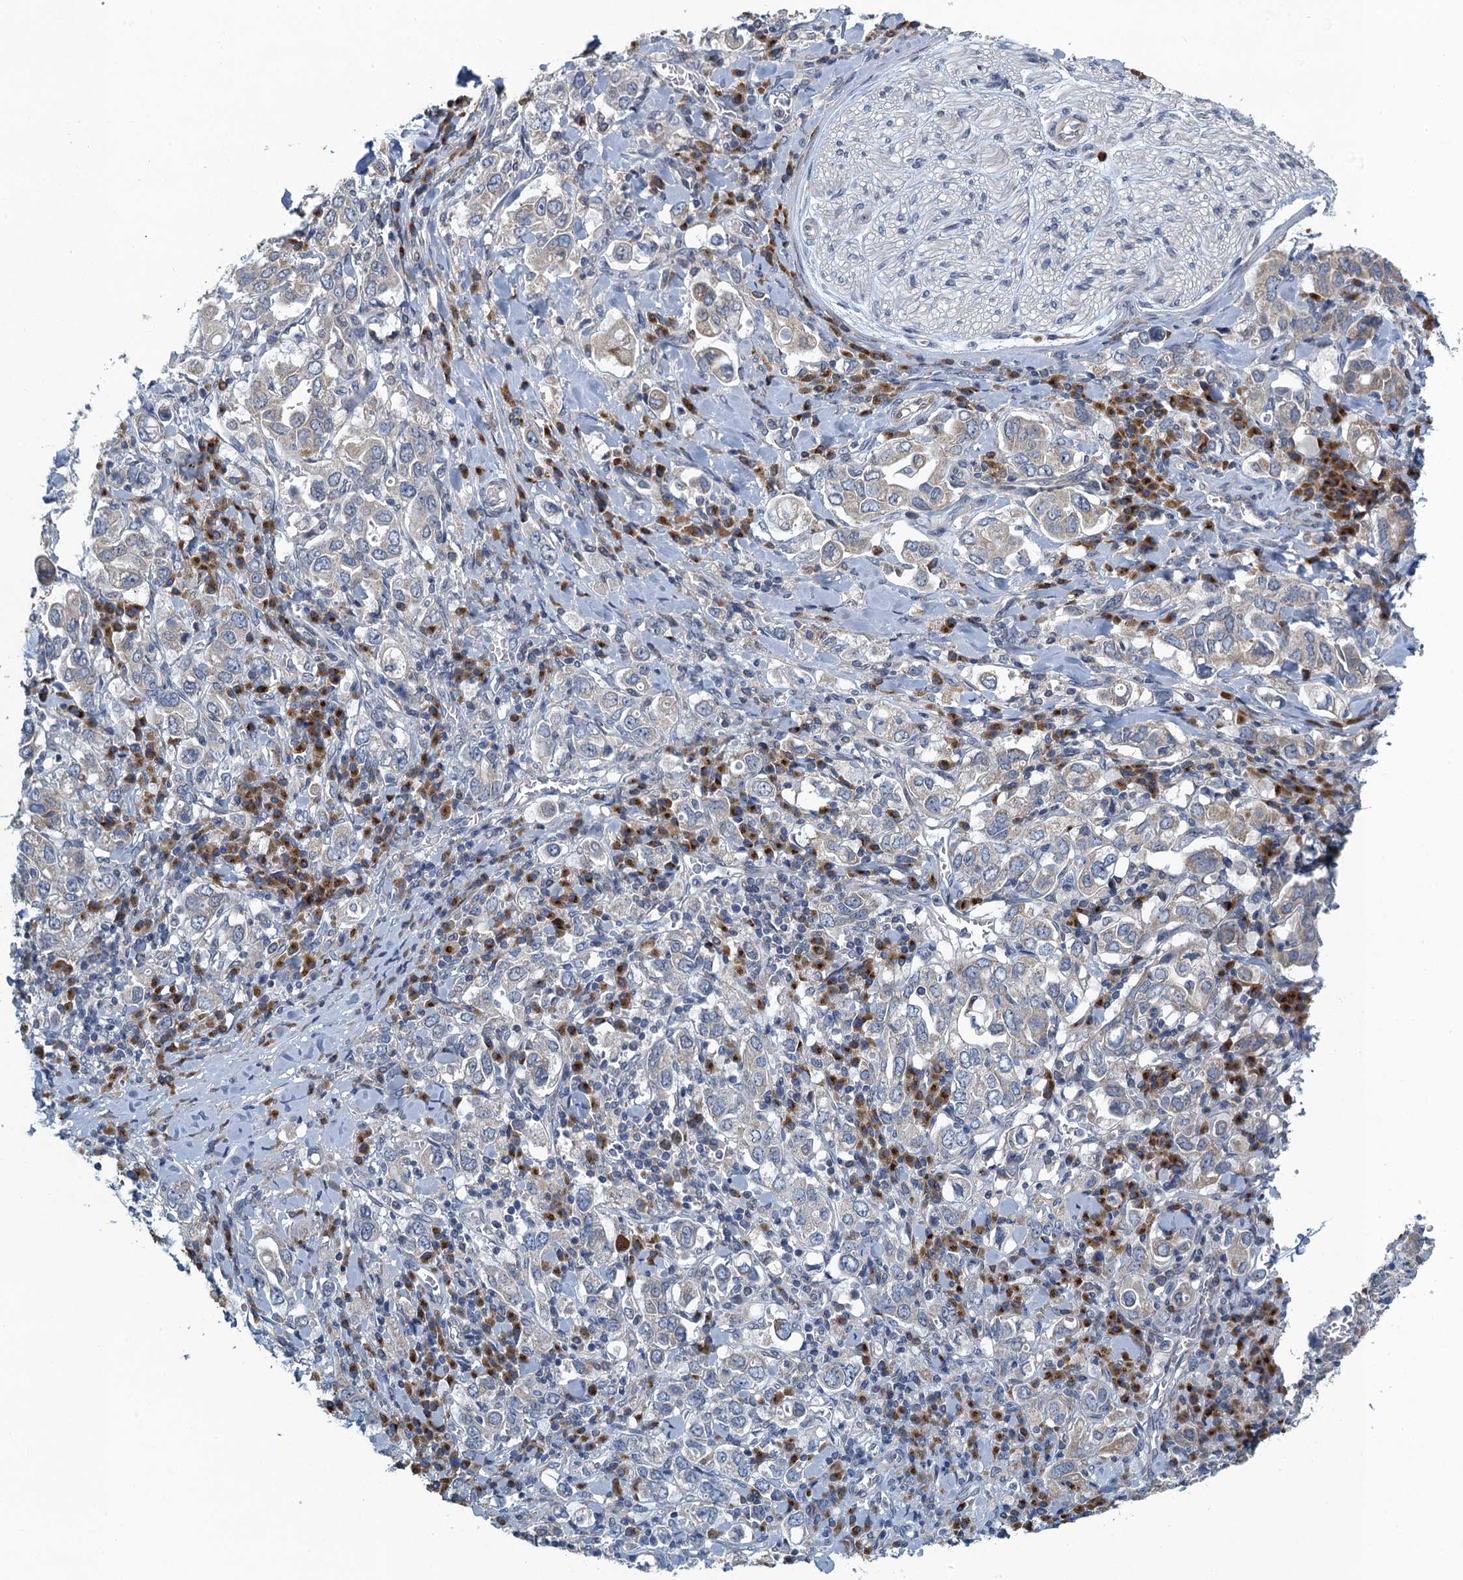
{"staining": {"intensity": "negative", "quantity": "none", "location": "none"}, "tissue": "stomach cancer", "cell_type": "Tumor cells", "image_type": "cancer", "snomed": [{"axis": "morphology", "description": "Adenocarcinoma, NOS"}, {"axis": "topography", "description": "Stomach, upper"}], "caption": "A histopathology image of stomach cancer stained for a protein exhibits no brown staining in tumor cells.", "gene": "ALG2", "patient": {"sex": "male", "age": 62}}